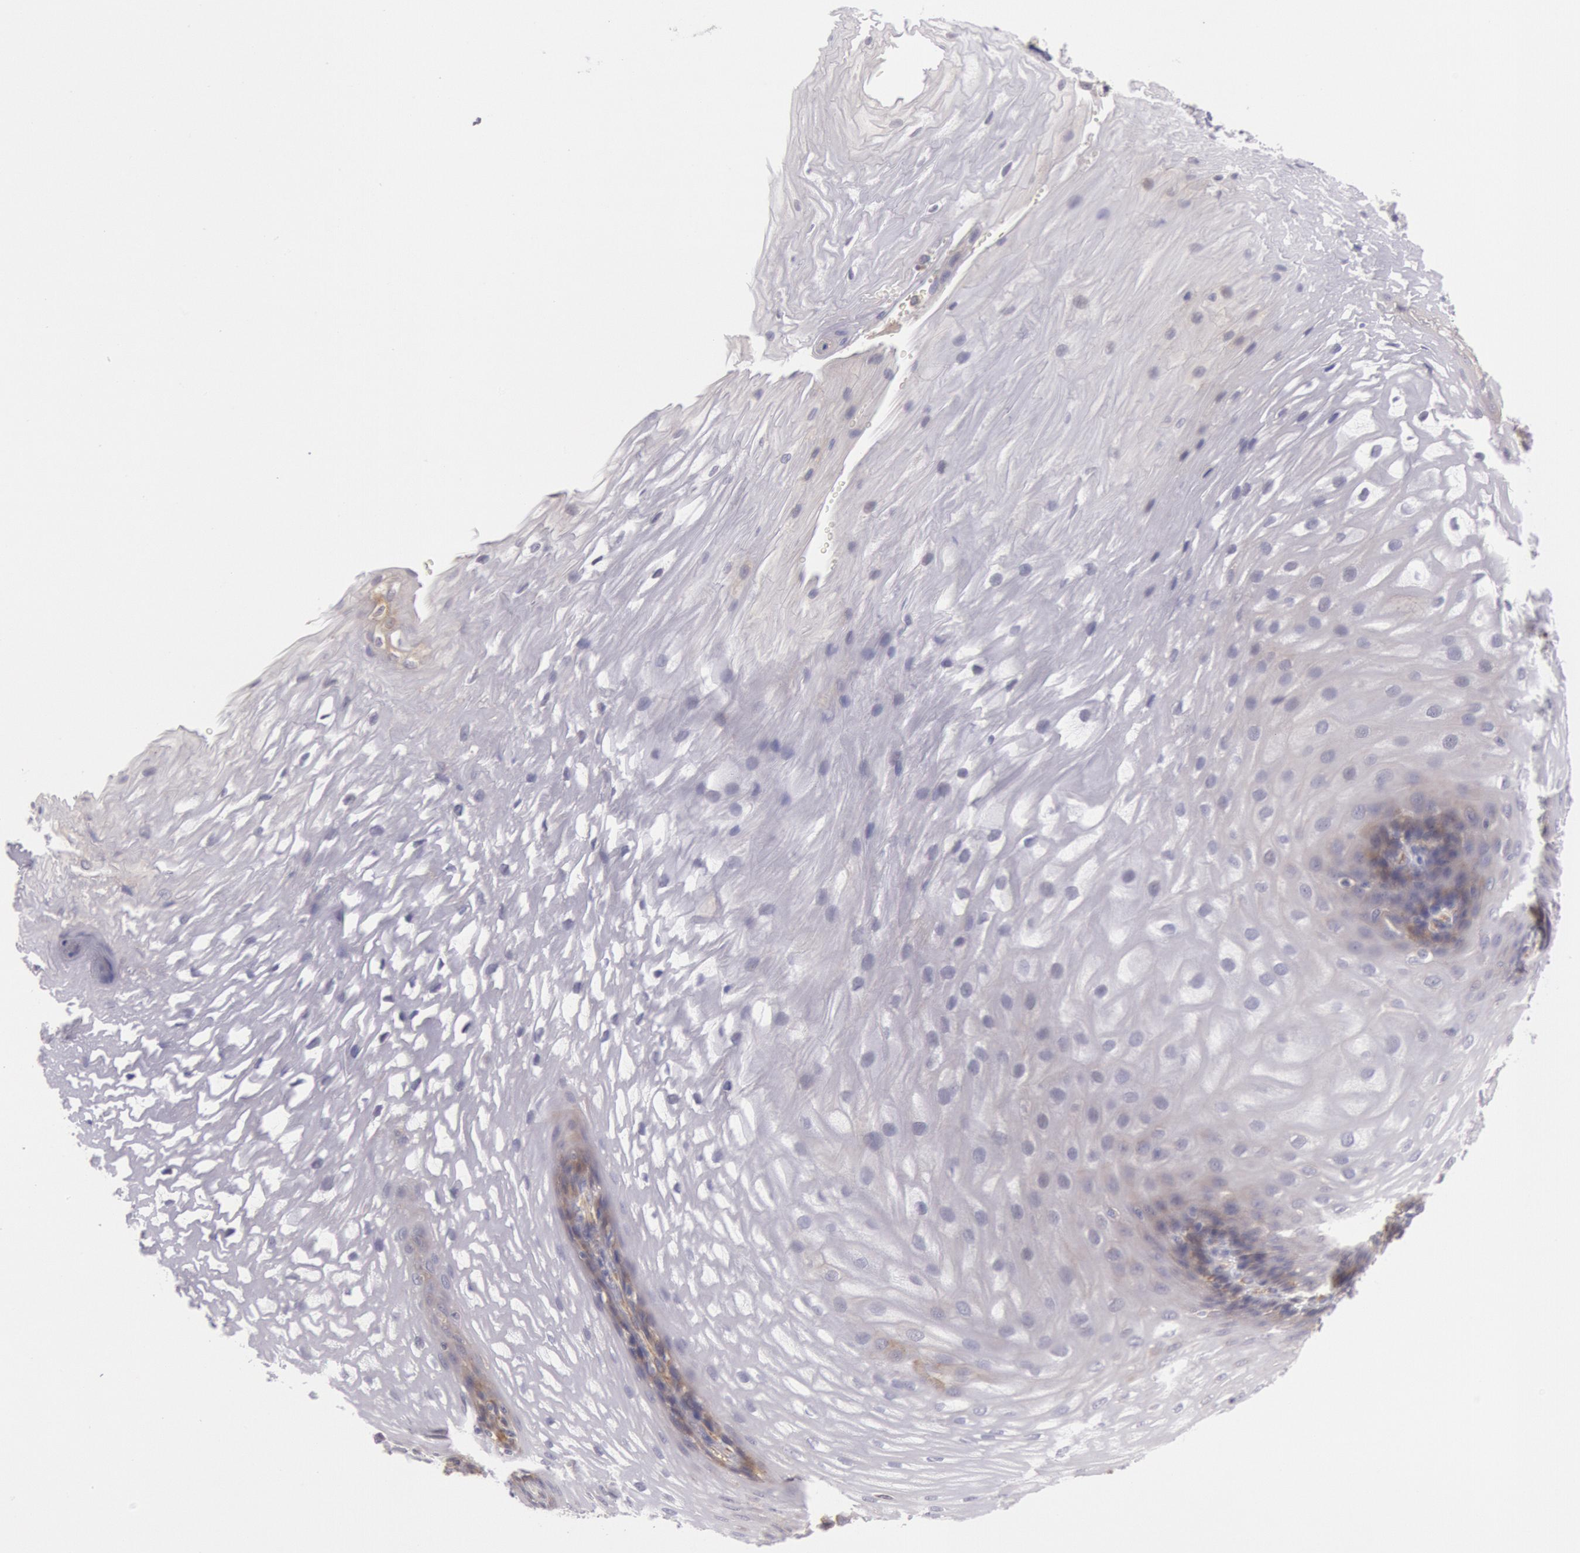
{"staining": {"intensity": "negative", "quantity": "none", "location": "none"}, "tissue": "esophagus", "cell_type": "Squamous epithelial cells", "image_type": "normal", "snomed": [{"axis": "morphology", "description": "Normal tissue, NOS"}, {"axis": "morphology", "description": "Adenocarcinoma, NOS"}, {"axis": "topography", "description": "Esophagus"}, {"axis": "topography", "description": "Stomach"}], "caption": "There is no significant positivity in squamous epithelial cells of esophagus. (IHC, brightfield microscopy, high magnification).", "gene": "MYO5A", "patient": {"sex": "male", "age": 62}}